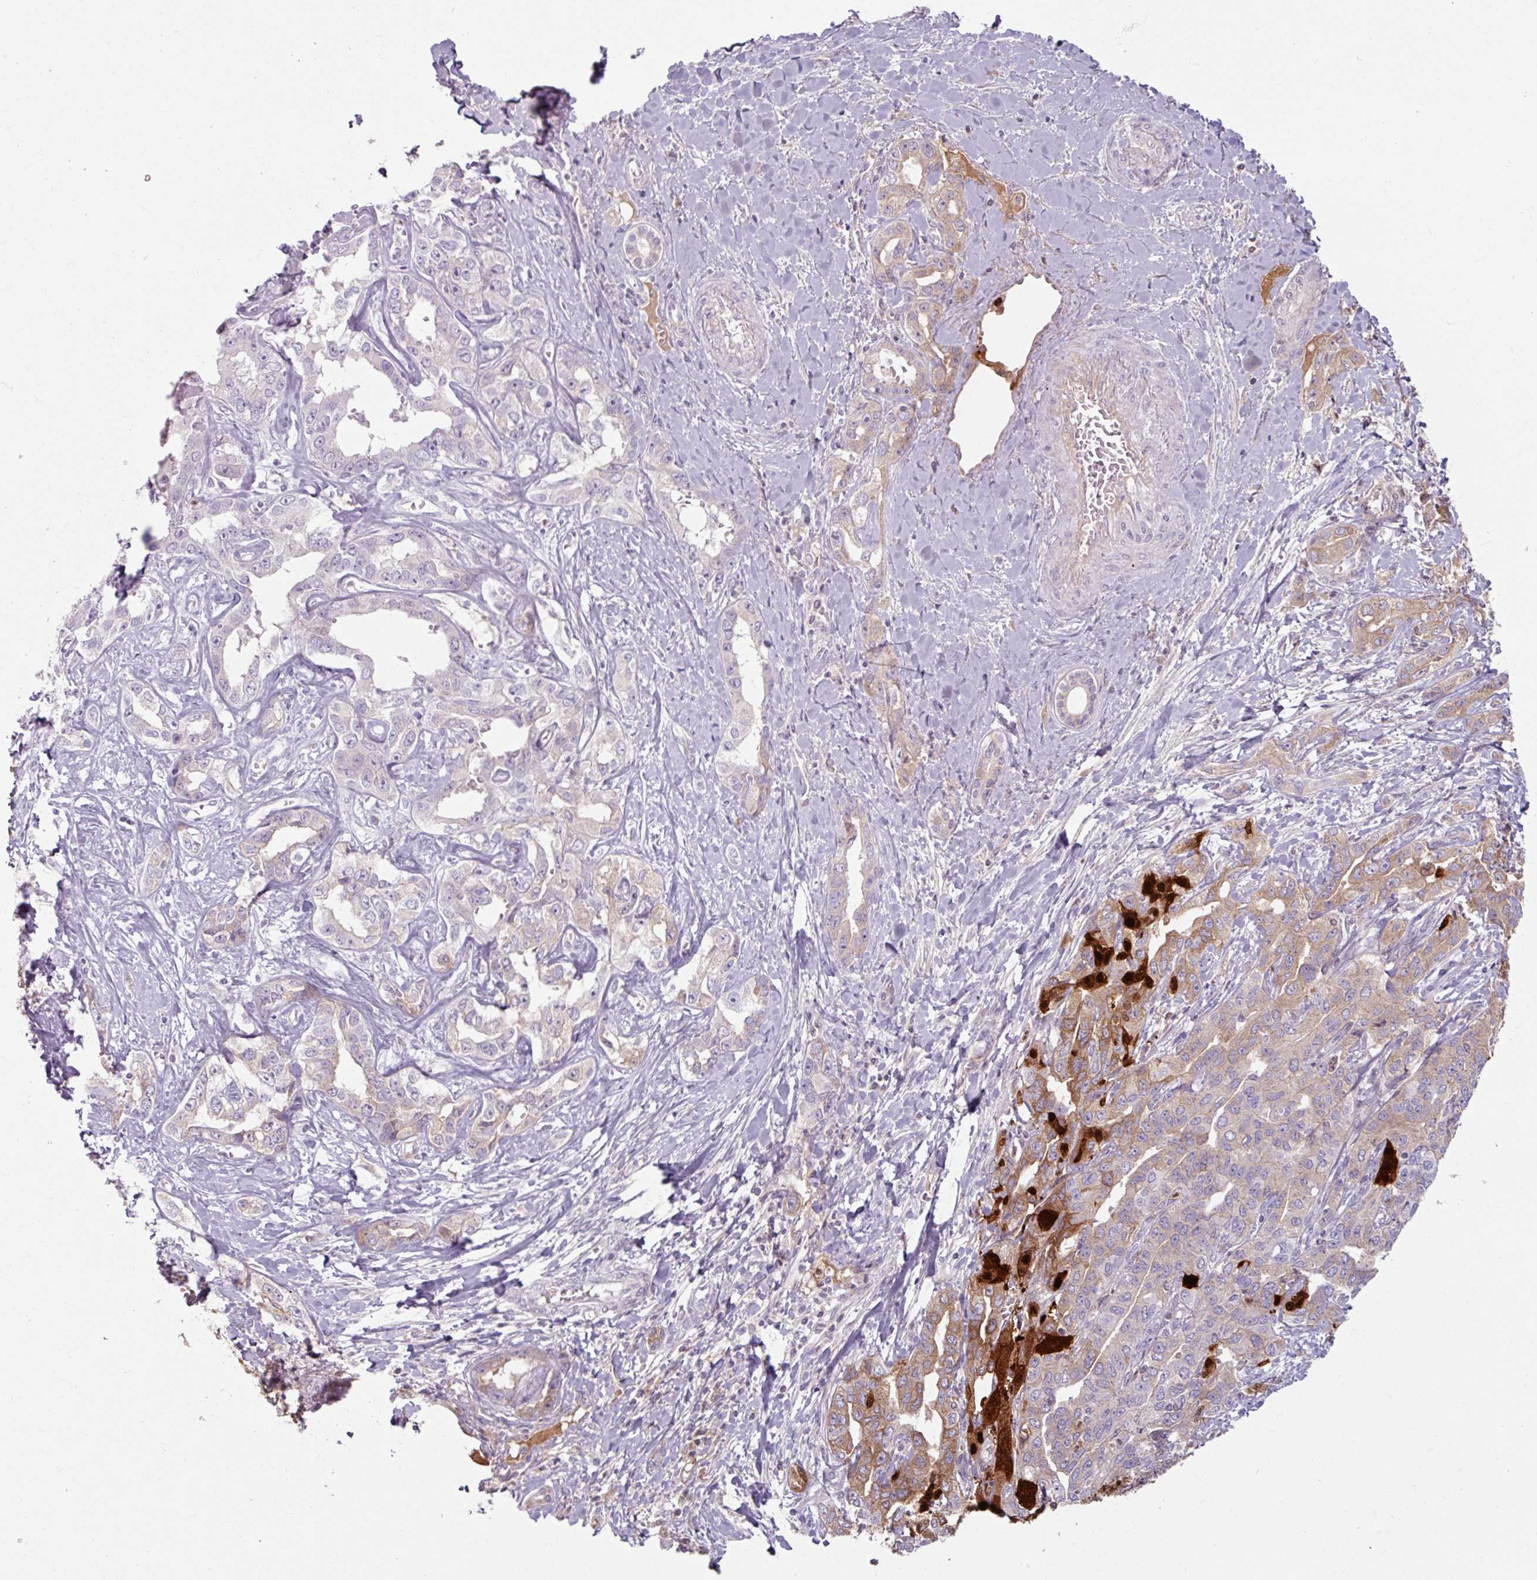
{"staining": {"intensity": "weak", "quantity": "<25%", "location": "cytoplasmic/membranous"}, "tissue": "liver cancer", "cell_type": "Tumor cells", "image_type": "cancer", "snomed": [{"axis": "morphology", "description": "Cholangiocarcinoma"}, {"axis": "topography", "description": "Liver"}], "caption": "A histopathology image of human liver cancer is negative for staining in tumor cells. (Stains: DAB IHC with hematoxylin counter stain, Microscopy: brightfield microscopy at high magnification).", "gene": "ARG1", "patient": {"sex": "male", "age": 59}}